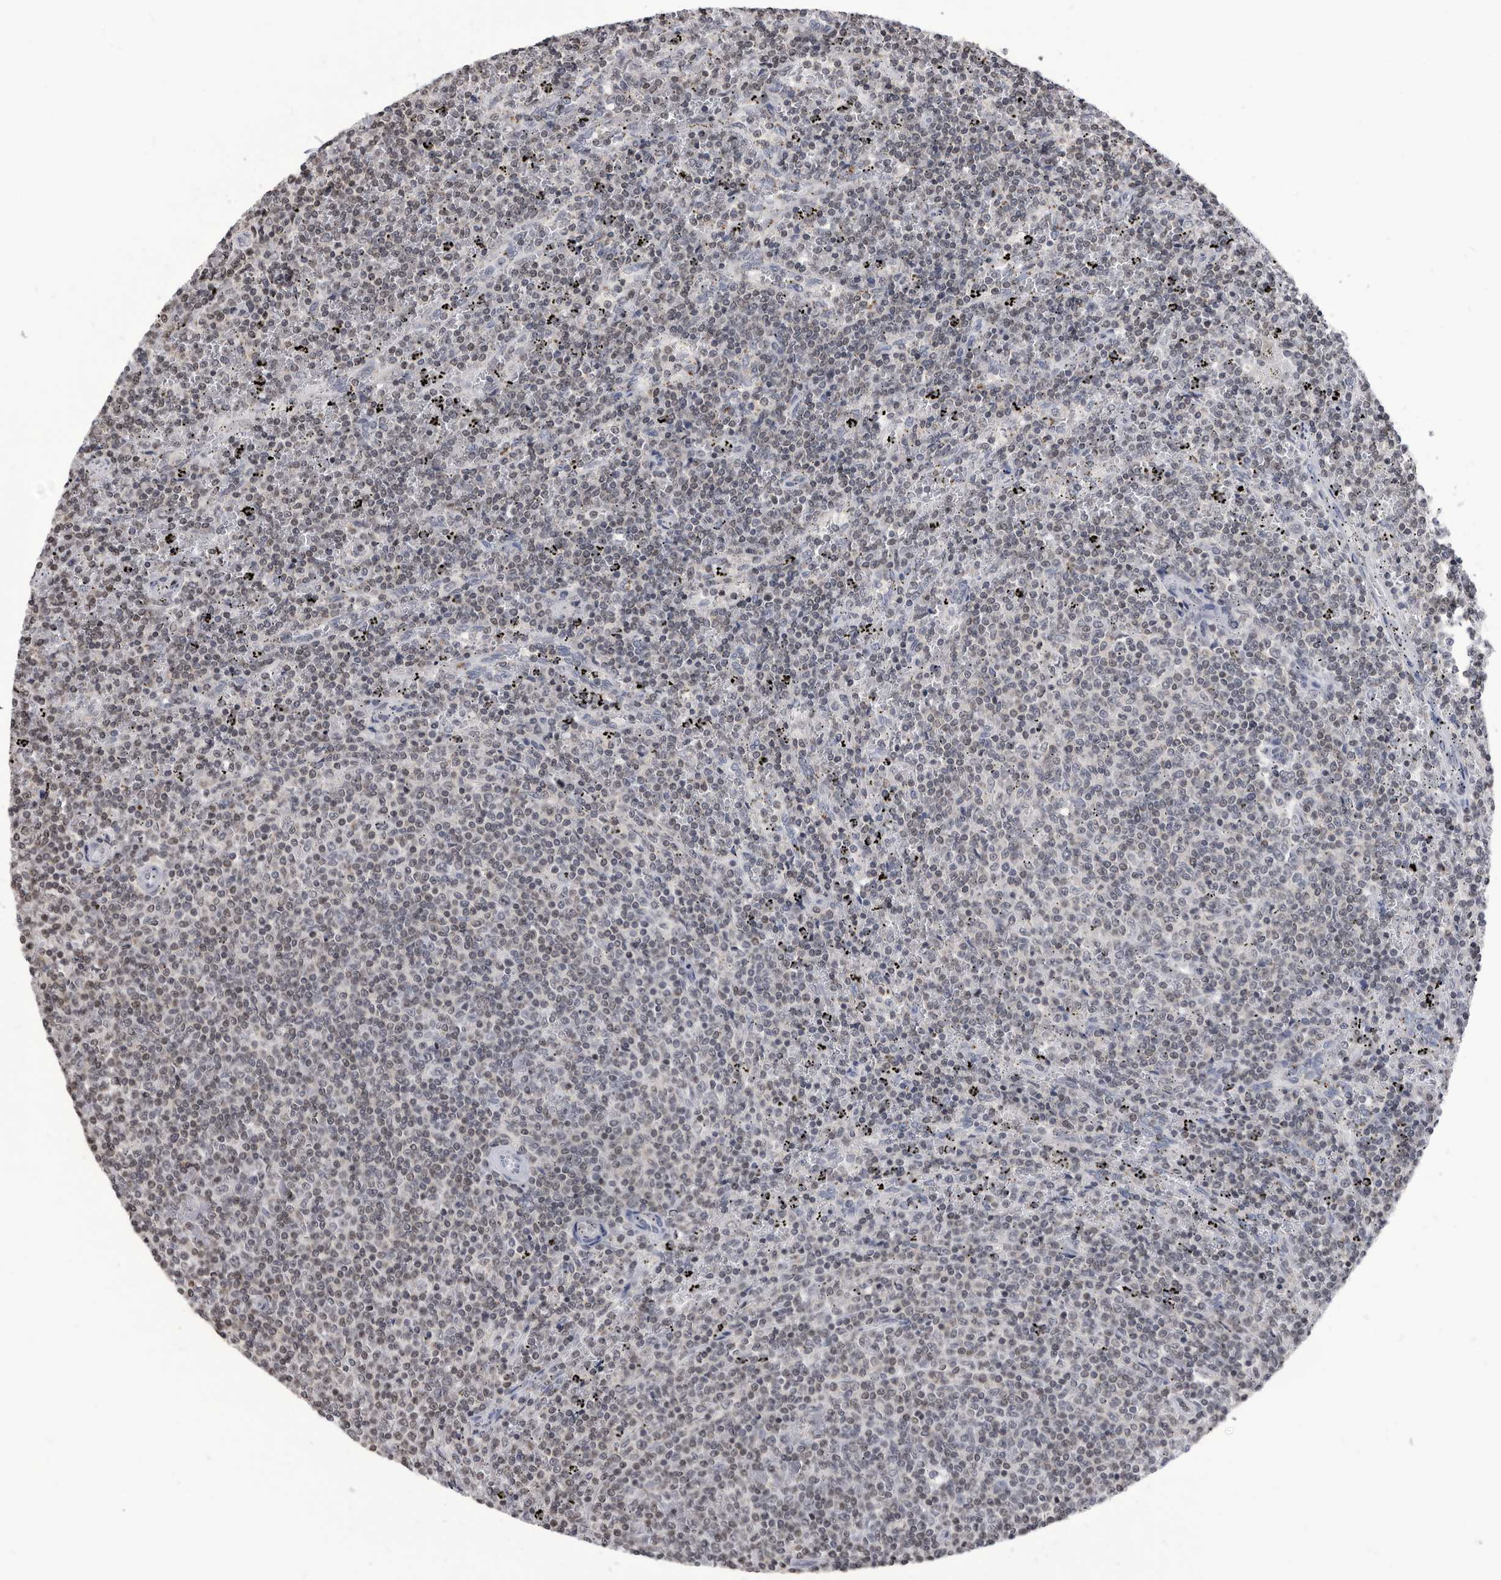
{"staining": {"intensity": "weak", "quantity": "25%-75%", "location": "nuclear"}, "tissue": "lymphoma", "cell_type": "Tumor cells", "image_type": "cancer", "snomed": [{"axis": "morphology", "description": "Malignant lymphoma, non-Hodgkin's type, Low grade"}, {"axis": "topography", "description": "Spleen"}], "caption": "Protein staining by immunohistochemistry (IHC) demonstrates weak nuclear positivity in about 25%-75% of tumor cells in lymphoma.", "gene": "TSTD1", "patient": {"sex": "female", "age": 50}}